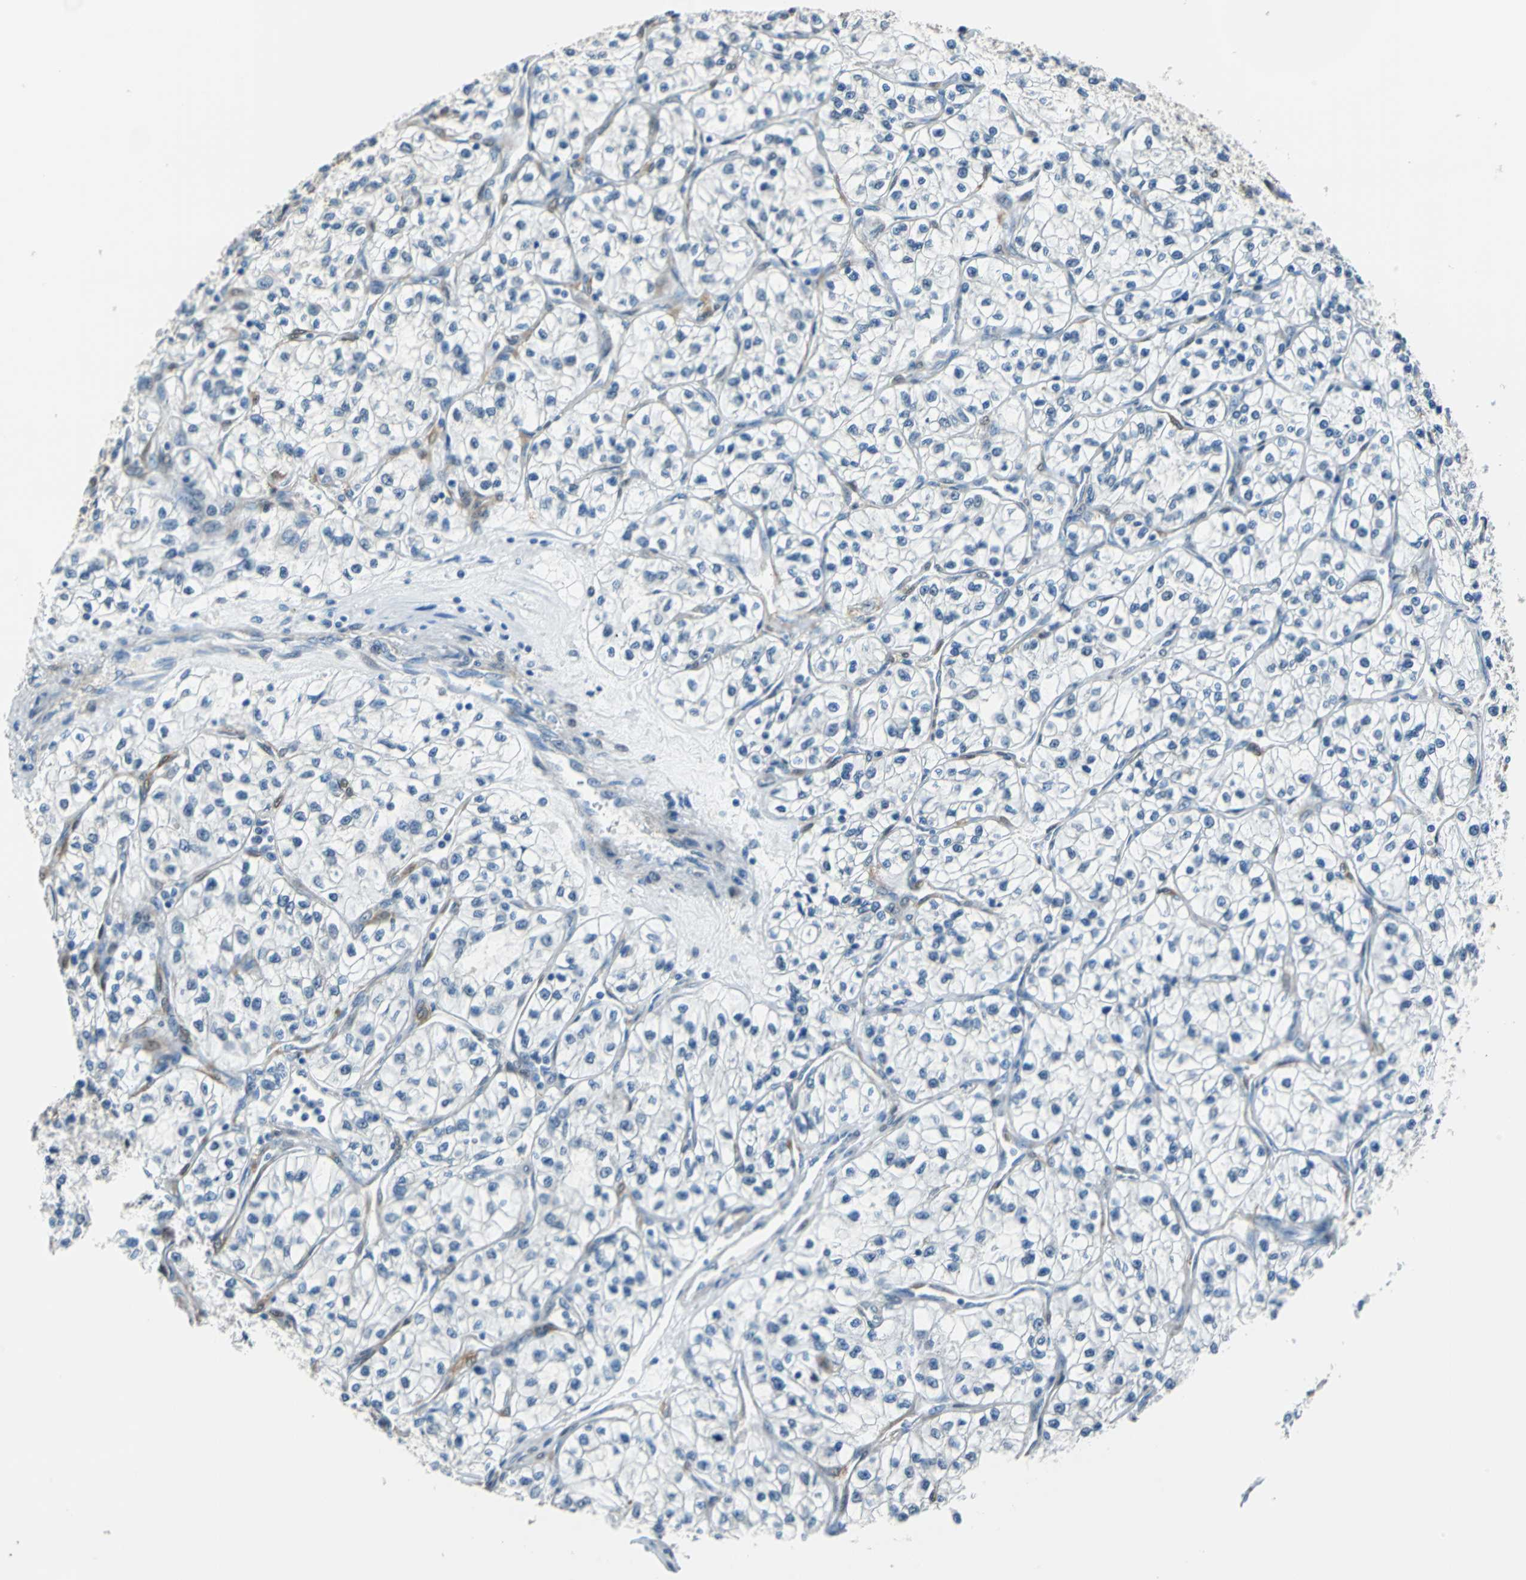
{"staining": {"intensity": "negative", "quantity": "none", "location": "none"}, "tissue": "renal cancer", "cell_type": "Tumor cells", "image_type": "cancer", "snomed": [{"axis": "morphology", "description": "Adenocarcinoma, NOS"}, {"axis": "topography", "description": "Kidney"}], "caption": "Tumor cells show no significant expression in renal cancer (adenocarcinoma).", "gene": "FKBP4", "patient": {"sex": "female", "age": 57}}